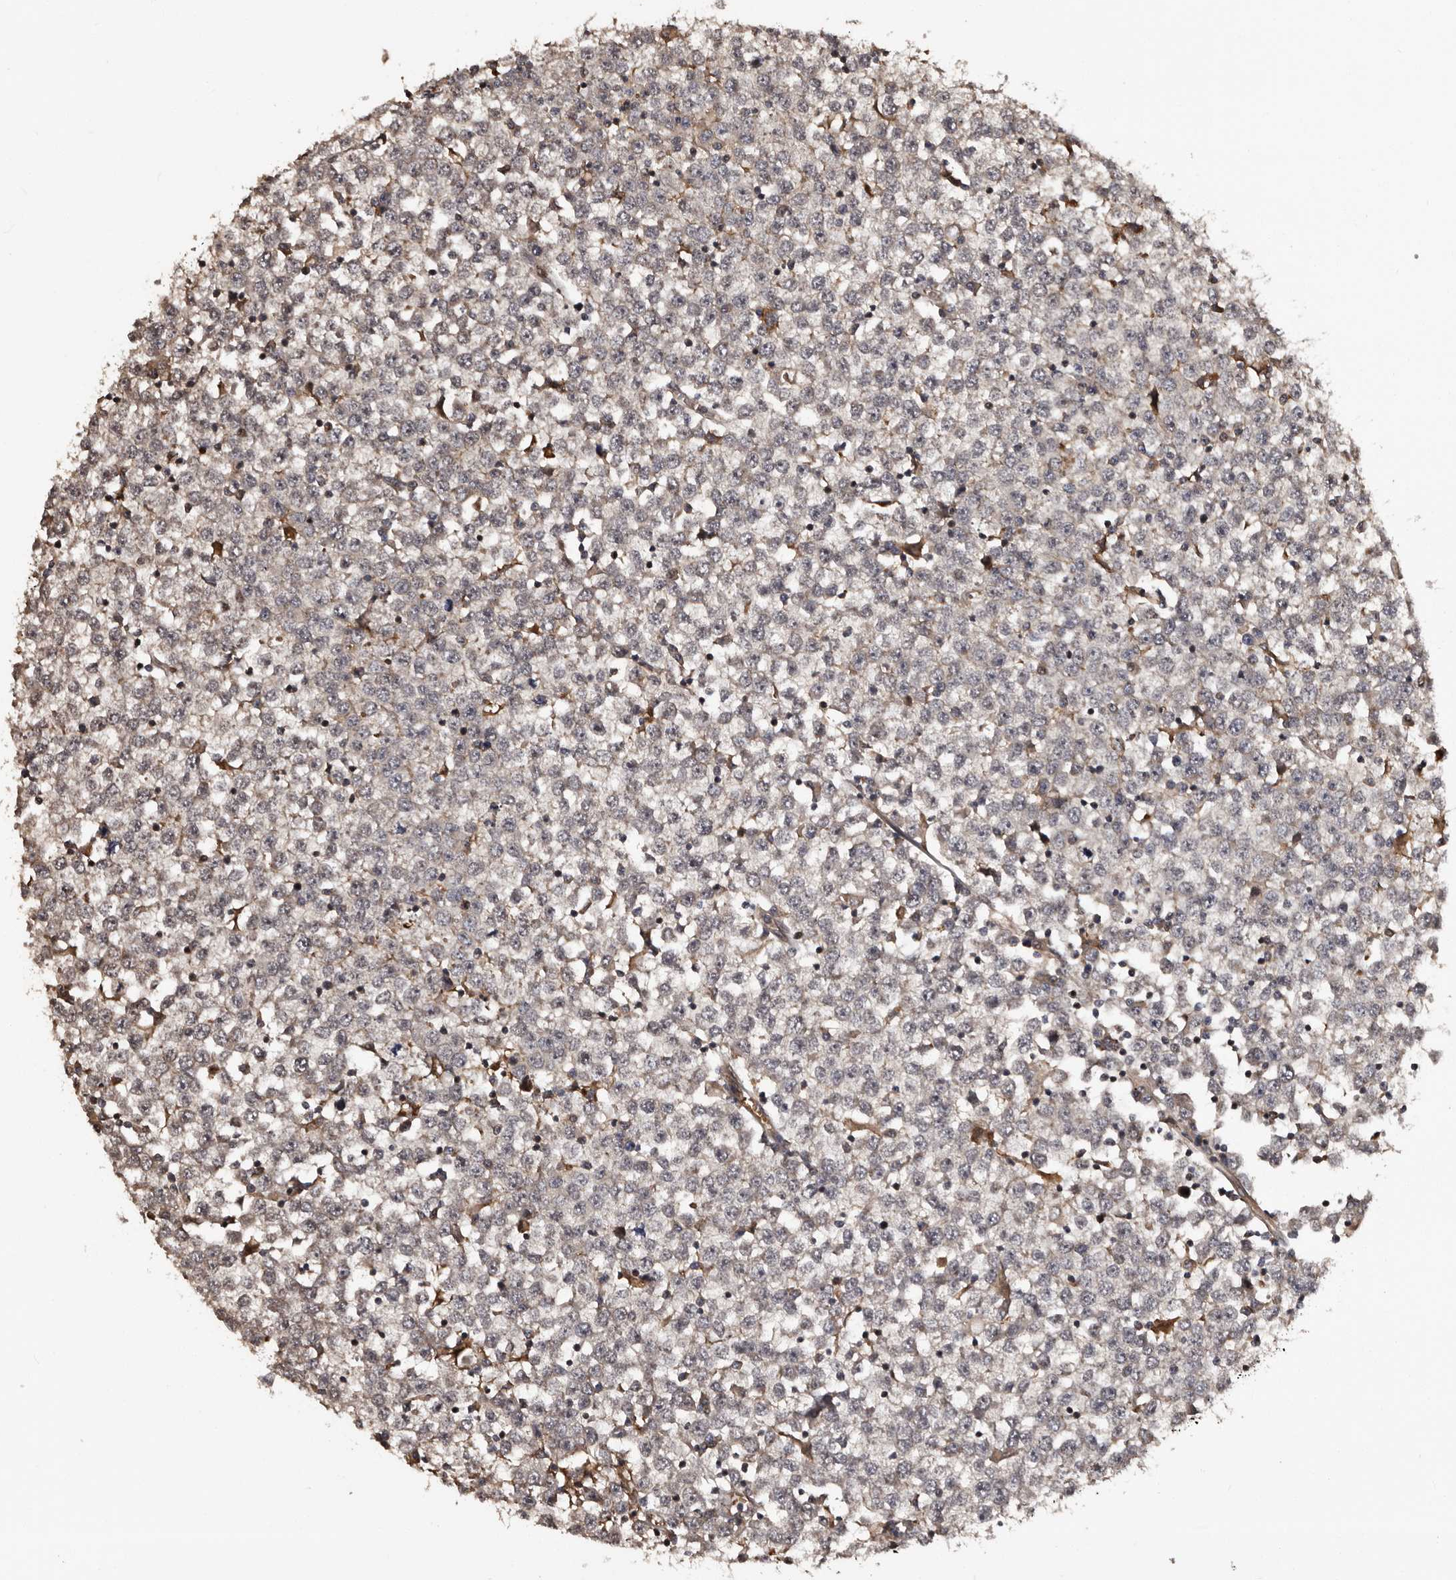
{"staining": {"intensity": "weak", "quantity": "<25%", "location": "cytoplasmic/membranous,nuclear"}, "tissue": "testis cancer", "cell_type": "Tumor cells", "image_type": "cancer", "snomed": [{"axis": "morphology", "description": "Seminoma, NOS"}, {"axis": "topography", "description": "Testis"}], "caption": "Testis seminoma stained for a protein using immunohistochemistry (IHC) exhibits no staining tumor cells.", "gene": "SERTAD4", "patient": {"sex": "male", "age": 65}}